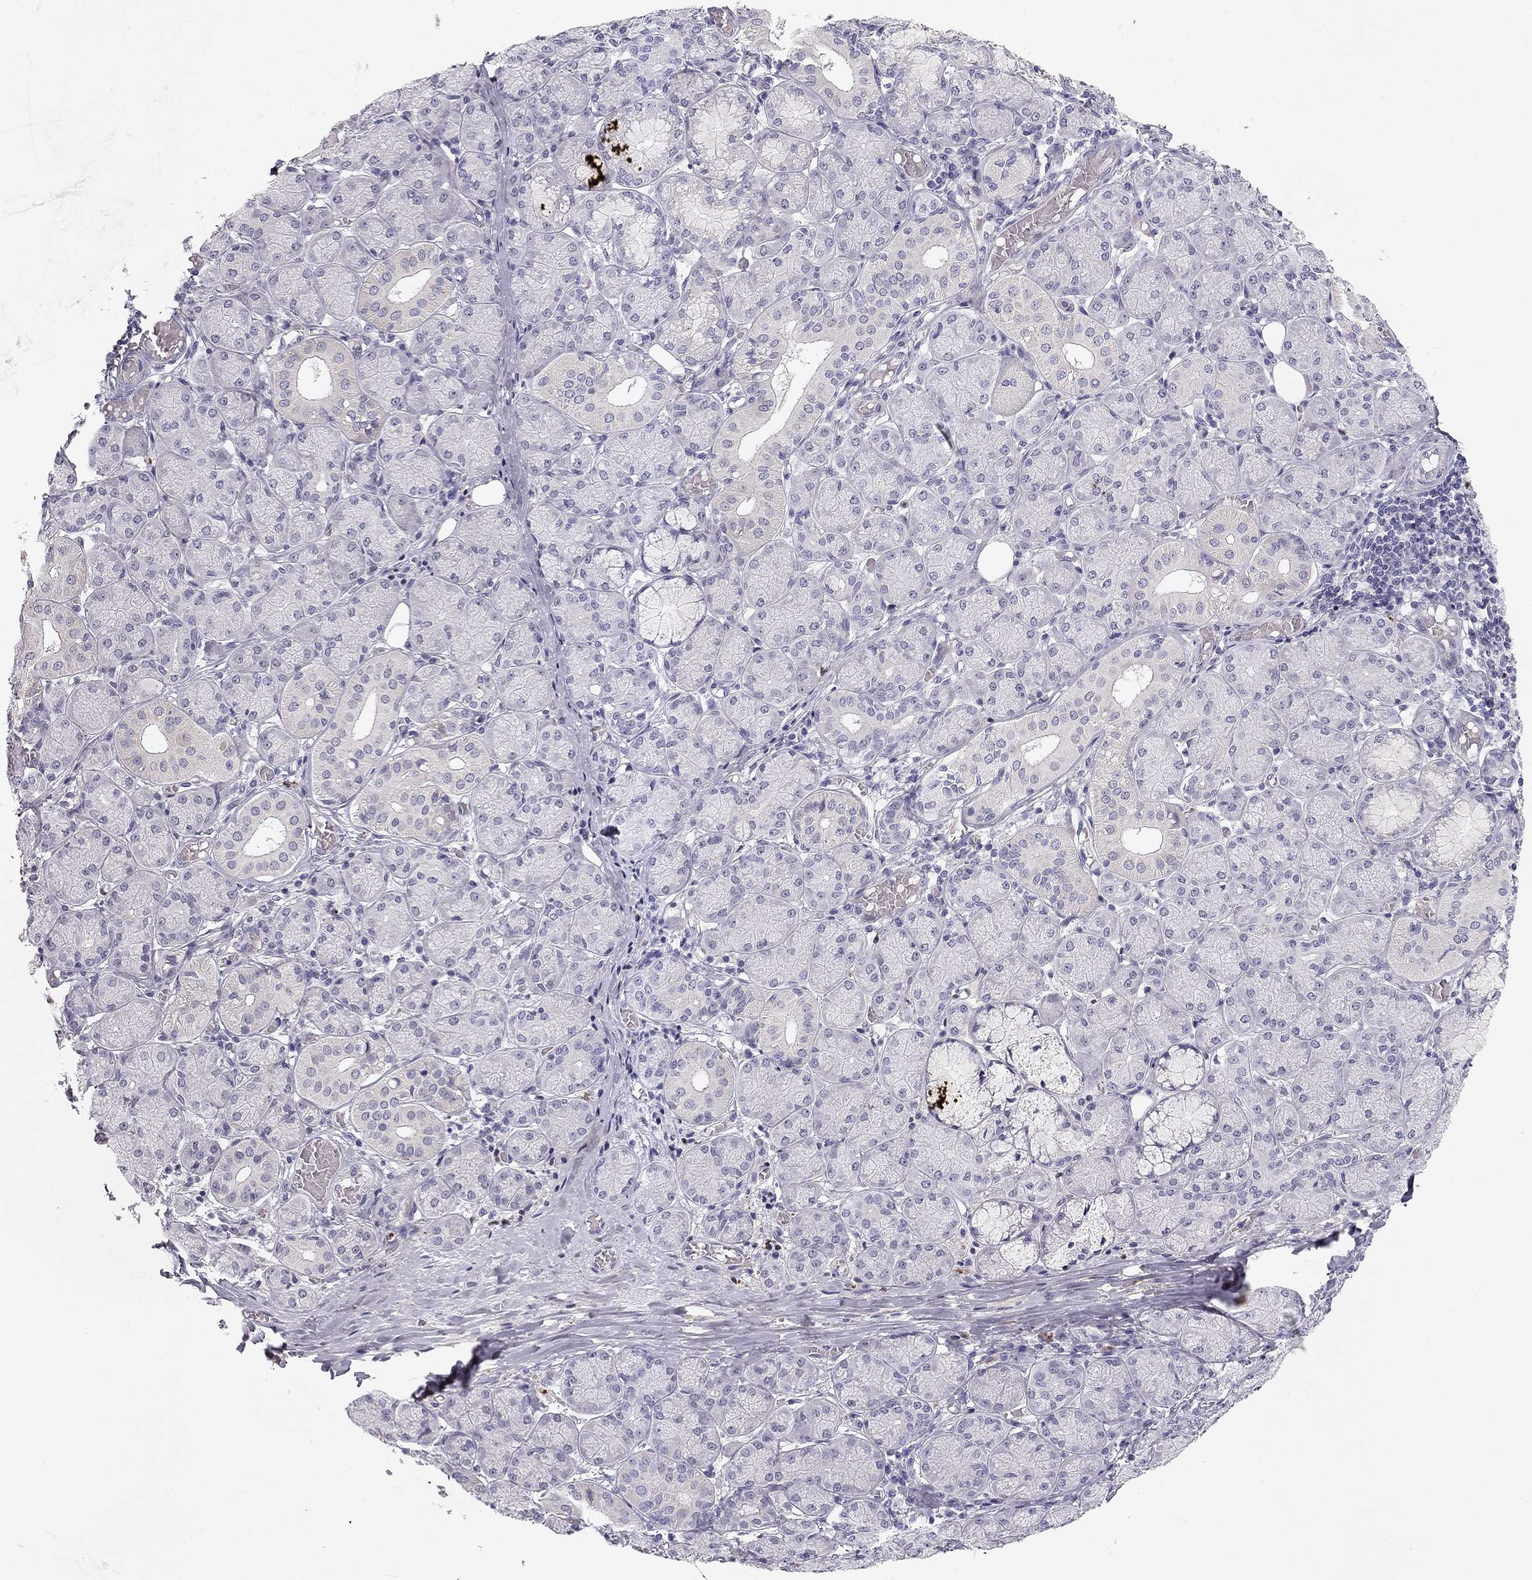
{"staining": {"intensity": "negative", "quantity": "none", "location": "none"}, "tissue": "salivary gland", "cell_type": "Glandular cells", "image_type": "normal", "snomed": [{"axis": "morphology", "description": "Normal tissue, NOS"}, {"axis": "topography", "description": "Salivary gland"}, {"axis": "topography", "description": "Peripheral nerve tissue"}], "caption": "The immunohistochemistry micrograph has no significant expression in glandular cells of salivary gland.", "gene": "SLC6A4", "patient": {"sex": "female", "age": 24}}